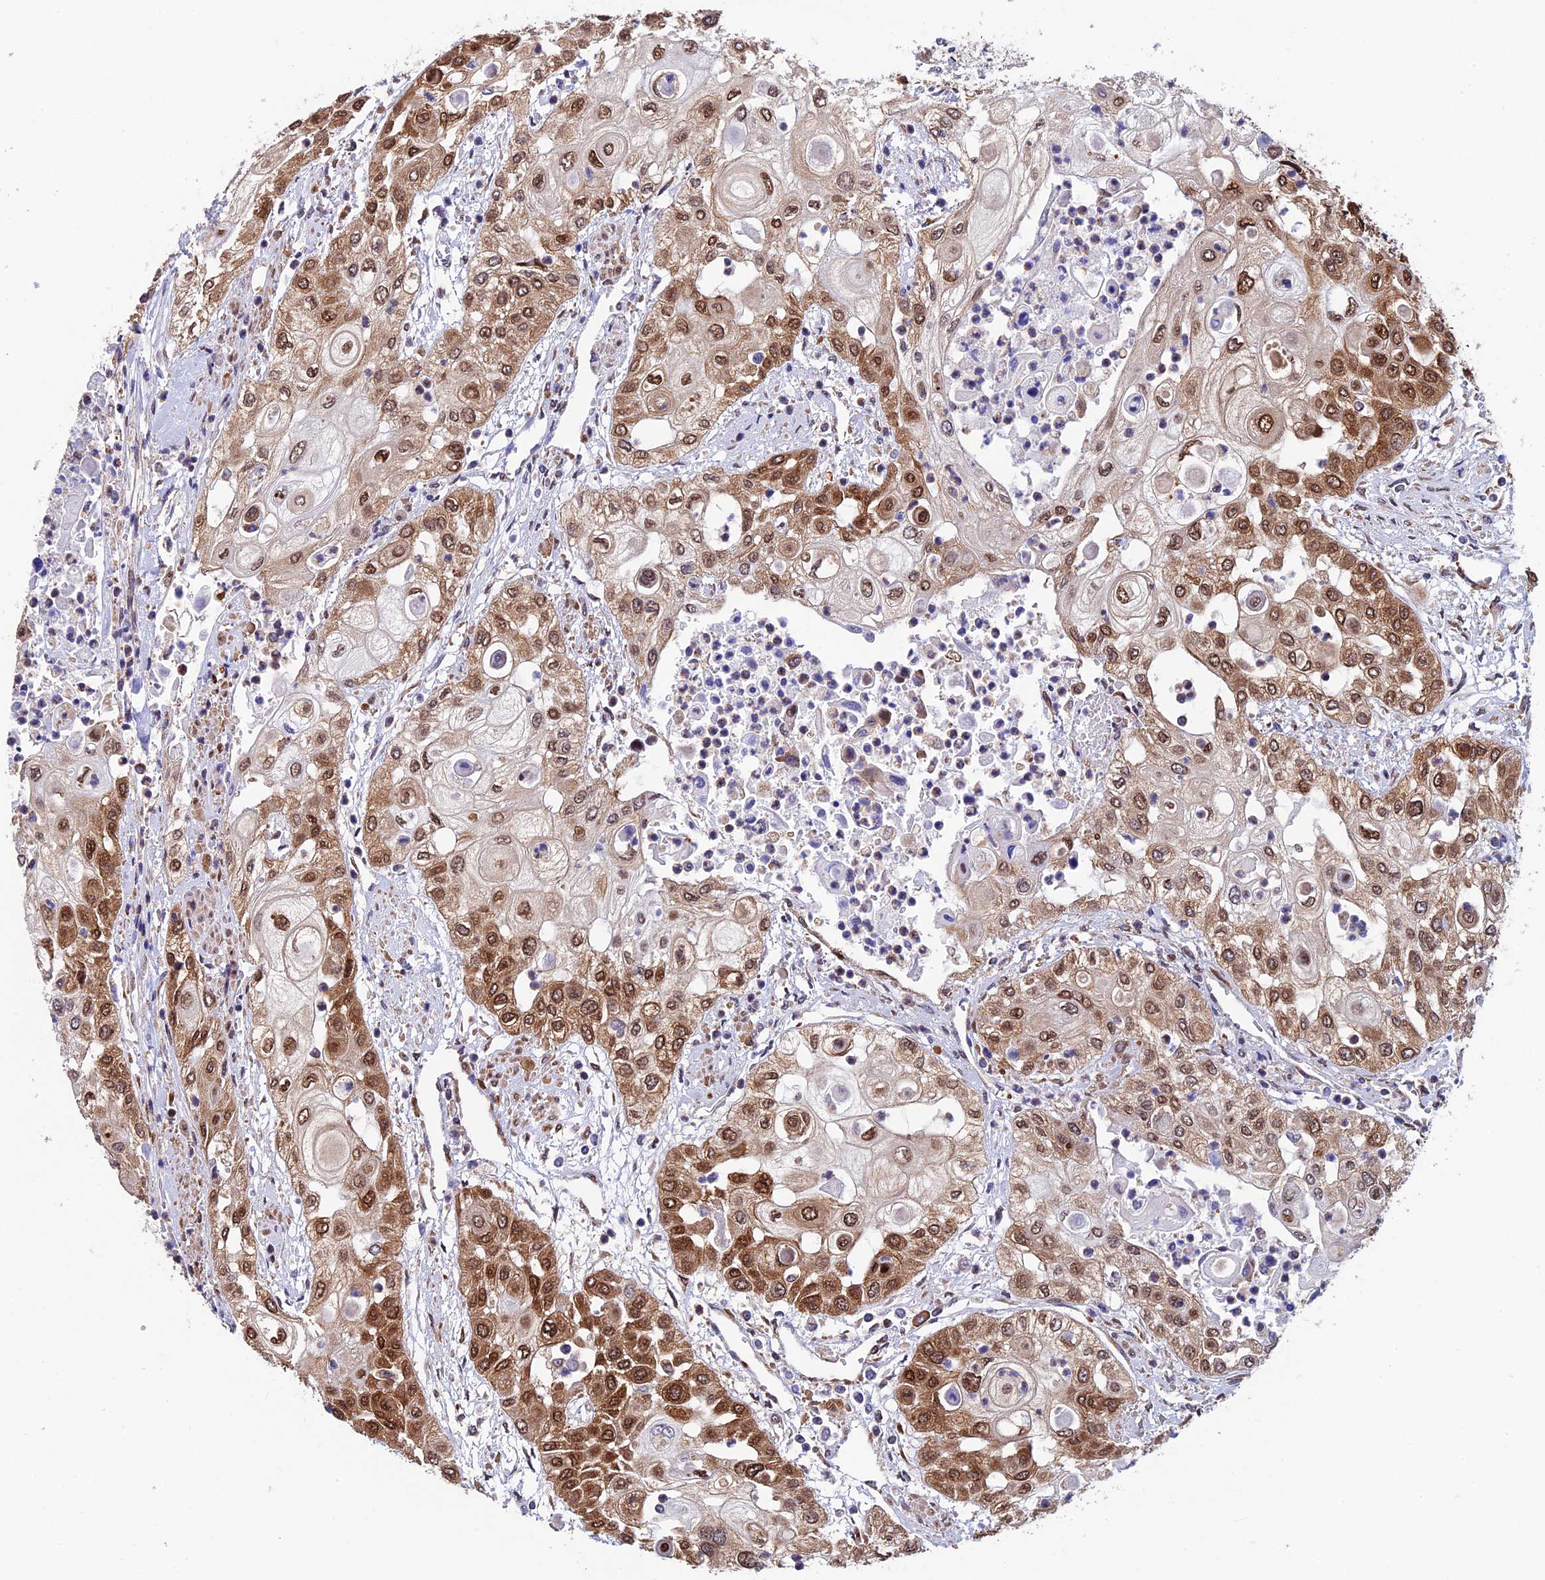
{"staining": {"intensity": "moderate", "quantity": ">75%", "location": "cytoplasmic/membranous,nuclear"}, "tissue": "urothelial cancer", "cell_type": "Tumor cells", "image_type": "cancer", "snomed": [{"axis": "morphology", "description": "Urothelial carcinoma, High grade"}, {"axis": "topography", "description": "Urinary bladder"}], "caption": "Immunohistochemistry image of neoplastic tissue: urothelial carcinoma (high-grade) stained using immunohistochemistry demonstrates medium levels of moderate protein expression localized specifically in the cytoplasmic/membranous and nuclear of tumor cells, appearing as a cytoplasmic/membranous and nuclear brown color.", "gene": "SLC9A5", "patient": {"sex": "female", "age": 79}}